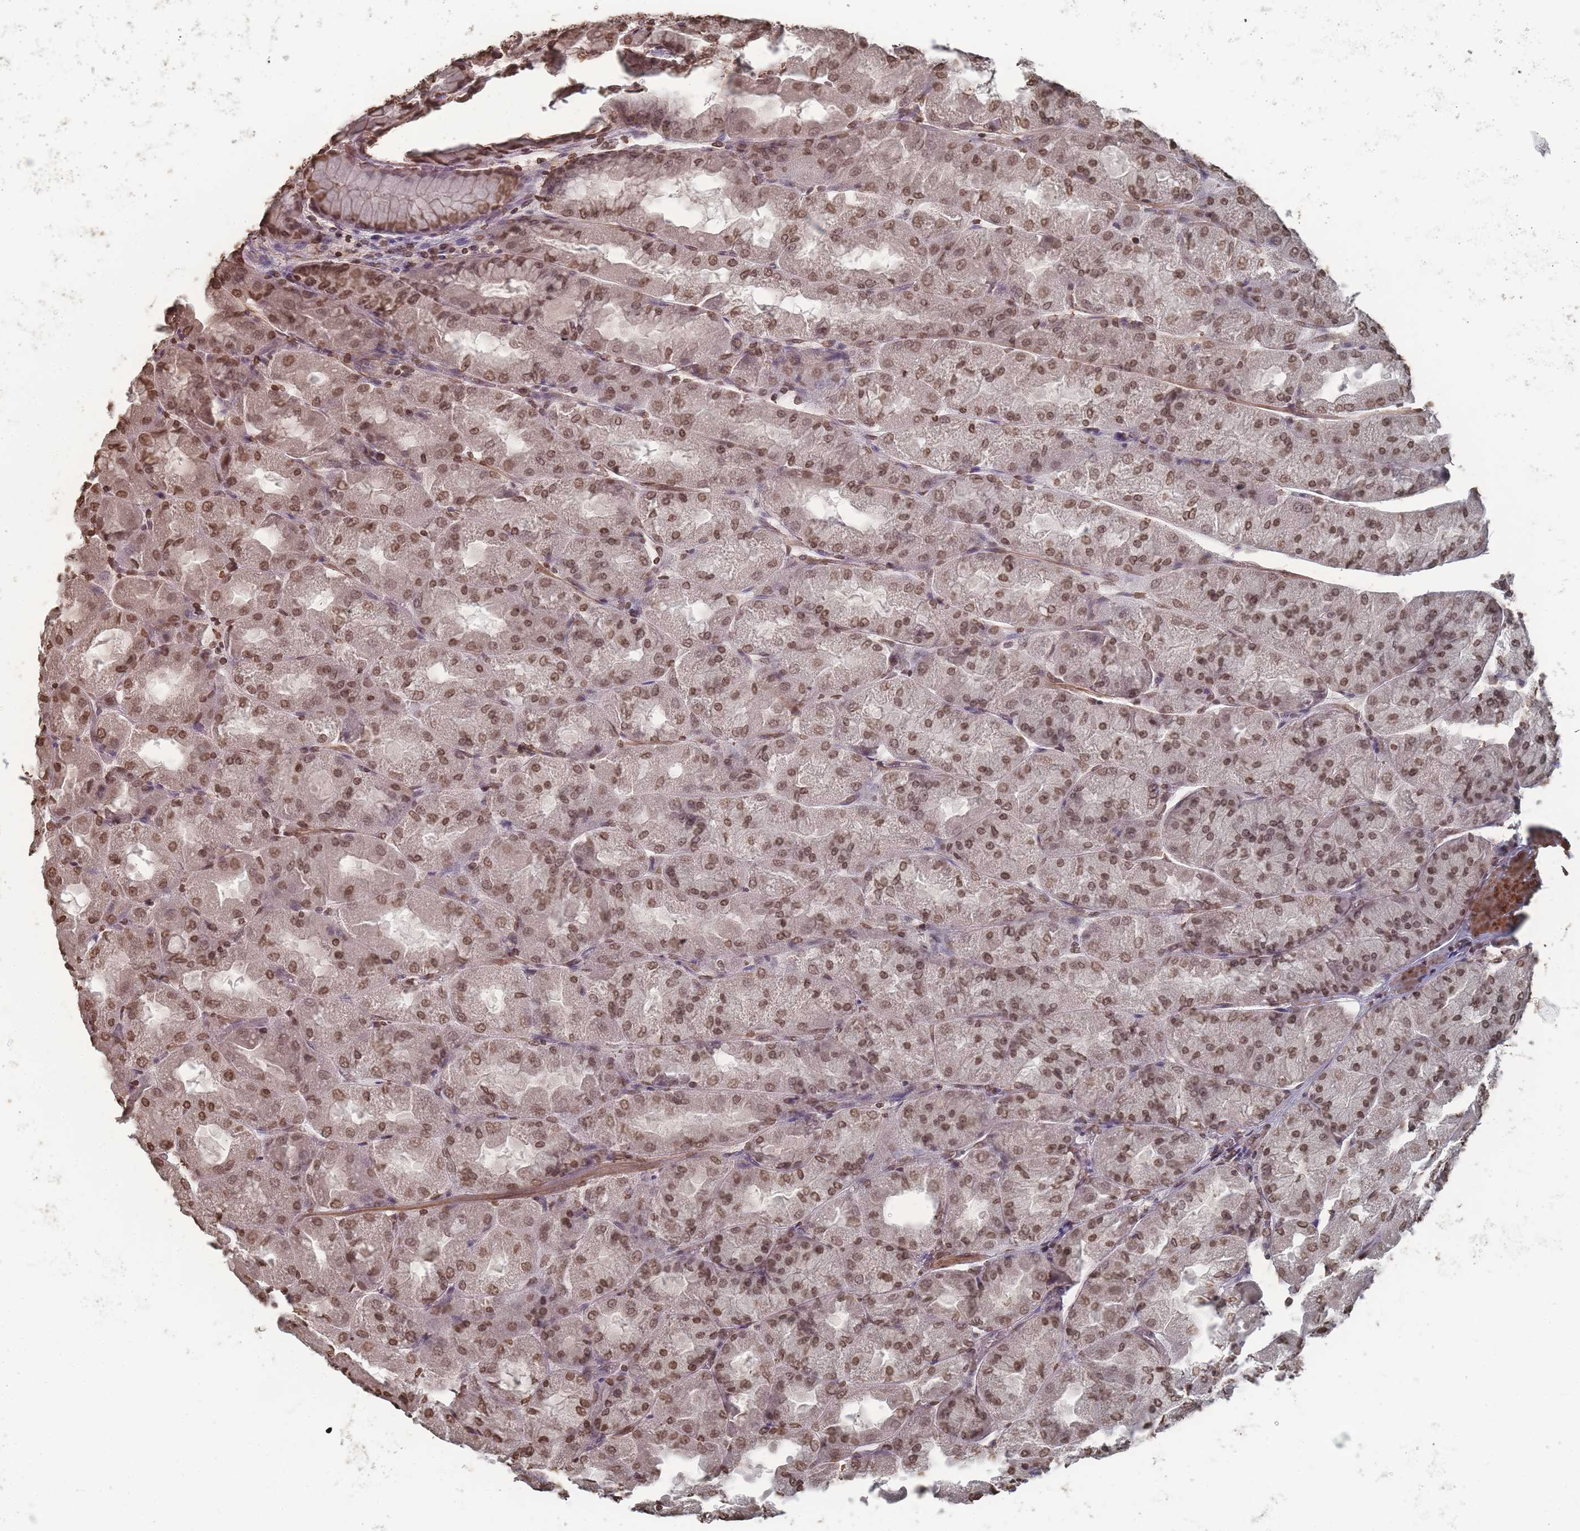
{"staining": {"intensity": "moderate", "quantity": ">75%", "location": "nuclear"}, "tissue": "stomach", "cell_type": "Glandular cells", "image_type": "normal", "snomed": [{"axis": "morphology", "description": "Normal tissue, NOS"}, {"axis": "topography", "description": "Stomach"}], "caption": "An image of human stomach stained for a protein exhibits moderate nuclear brown staining in glandular cells. (IHC, brightfield microscopy, high magnification).", "gene": "PLEKHG5", "patient": {"sex": "female", "age": 61}}